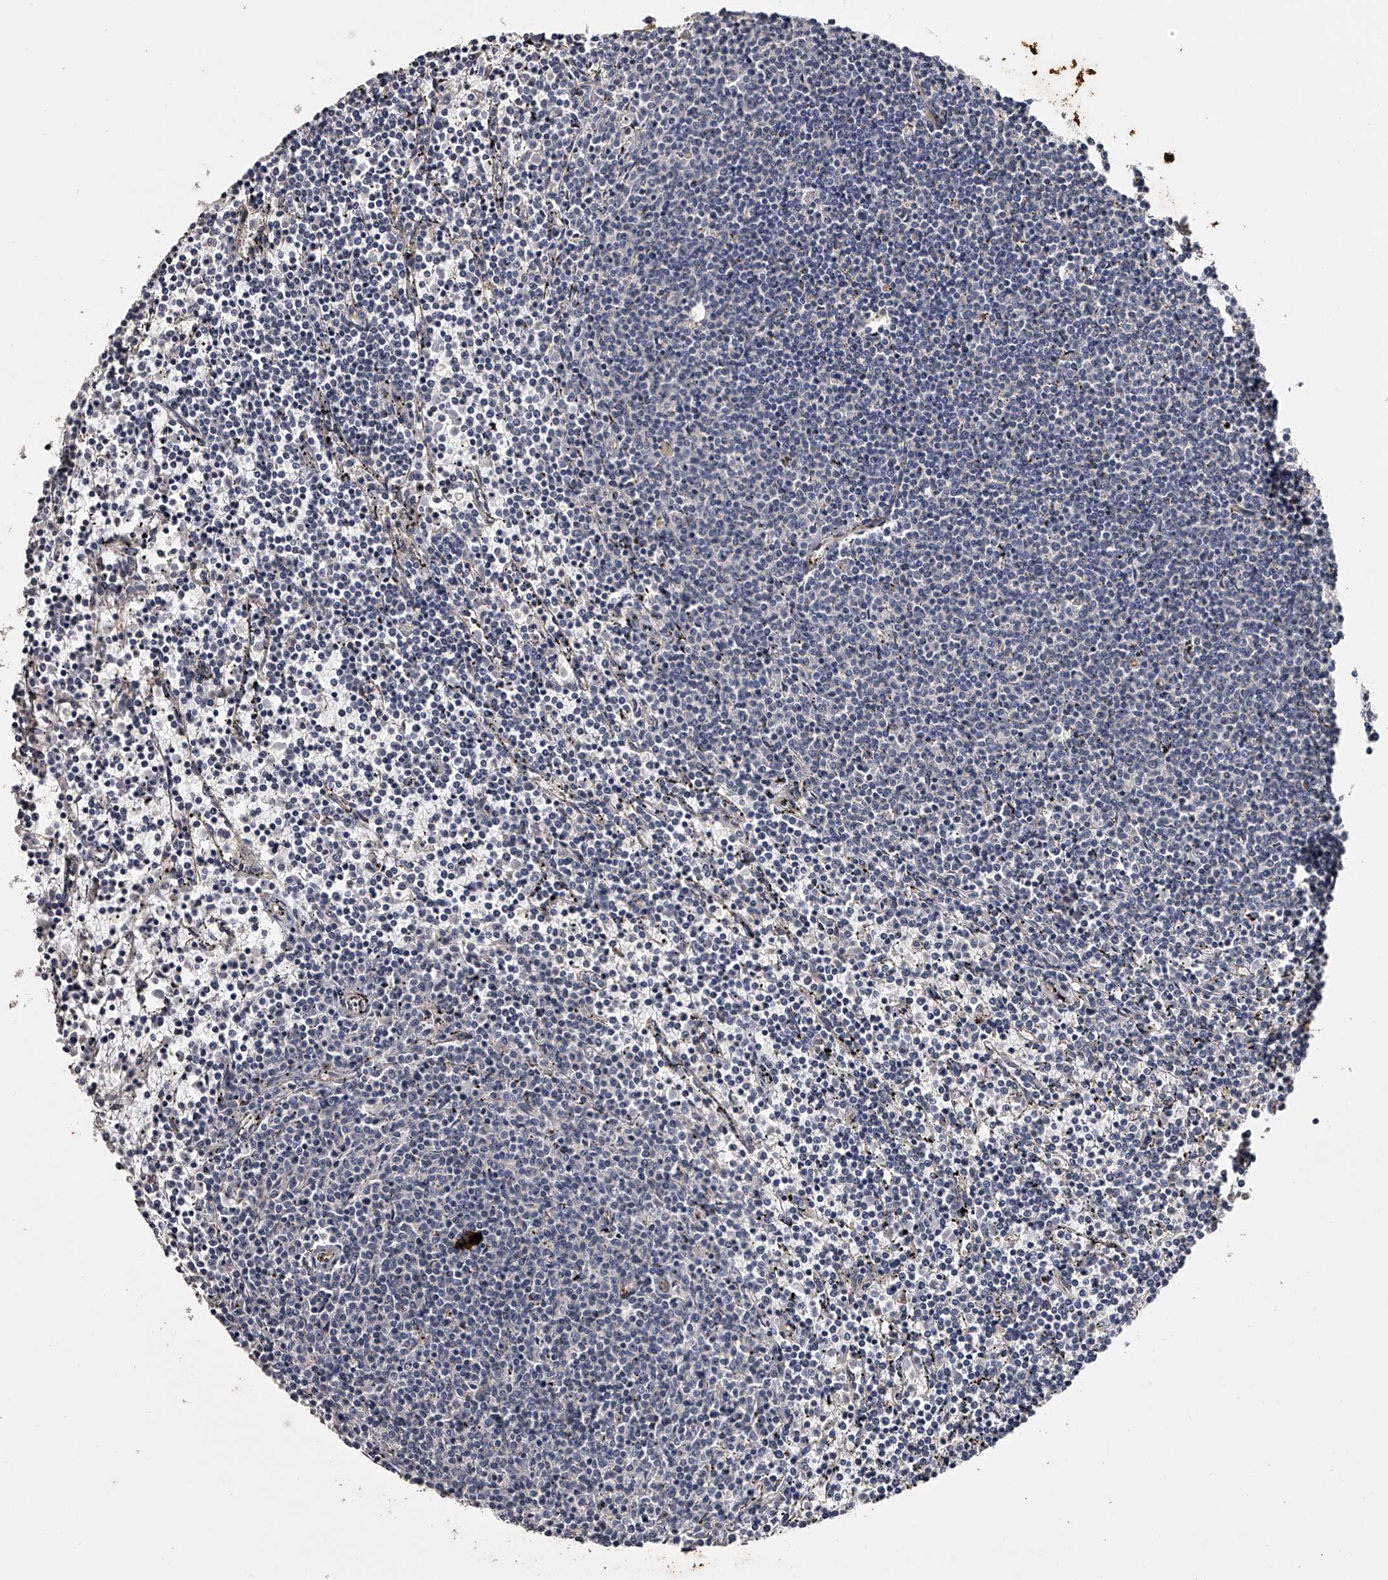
{"staining": {"intensity": "negative", "quantity": "none", "location": "none"}, "tissue": "lymphoma", "cell_type": "Tumor cells", "image_type": "cancer", "snomed": [{"axis": "morphology", "description": "Malignant lymphoma, non-Hodgkin's type, Low grade"}, {"axis": "topography", "description": "Spleen"}], "caption": "High power microscopy photomicrograph of an immunohistochemistry histopathology image of malignant lymphoma, non-Hodgkin's type (low-grade), revealing no significant expression in tumor cells.", "gene": "MDN1", "patient": {"sex": "female", "age": 50}}